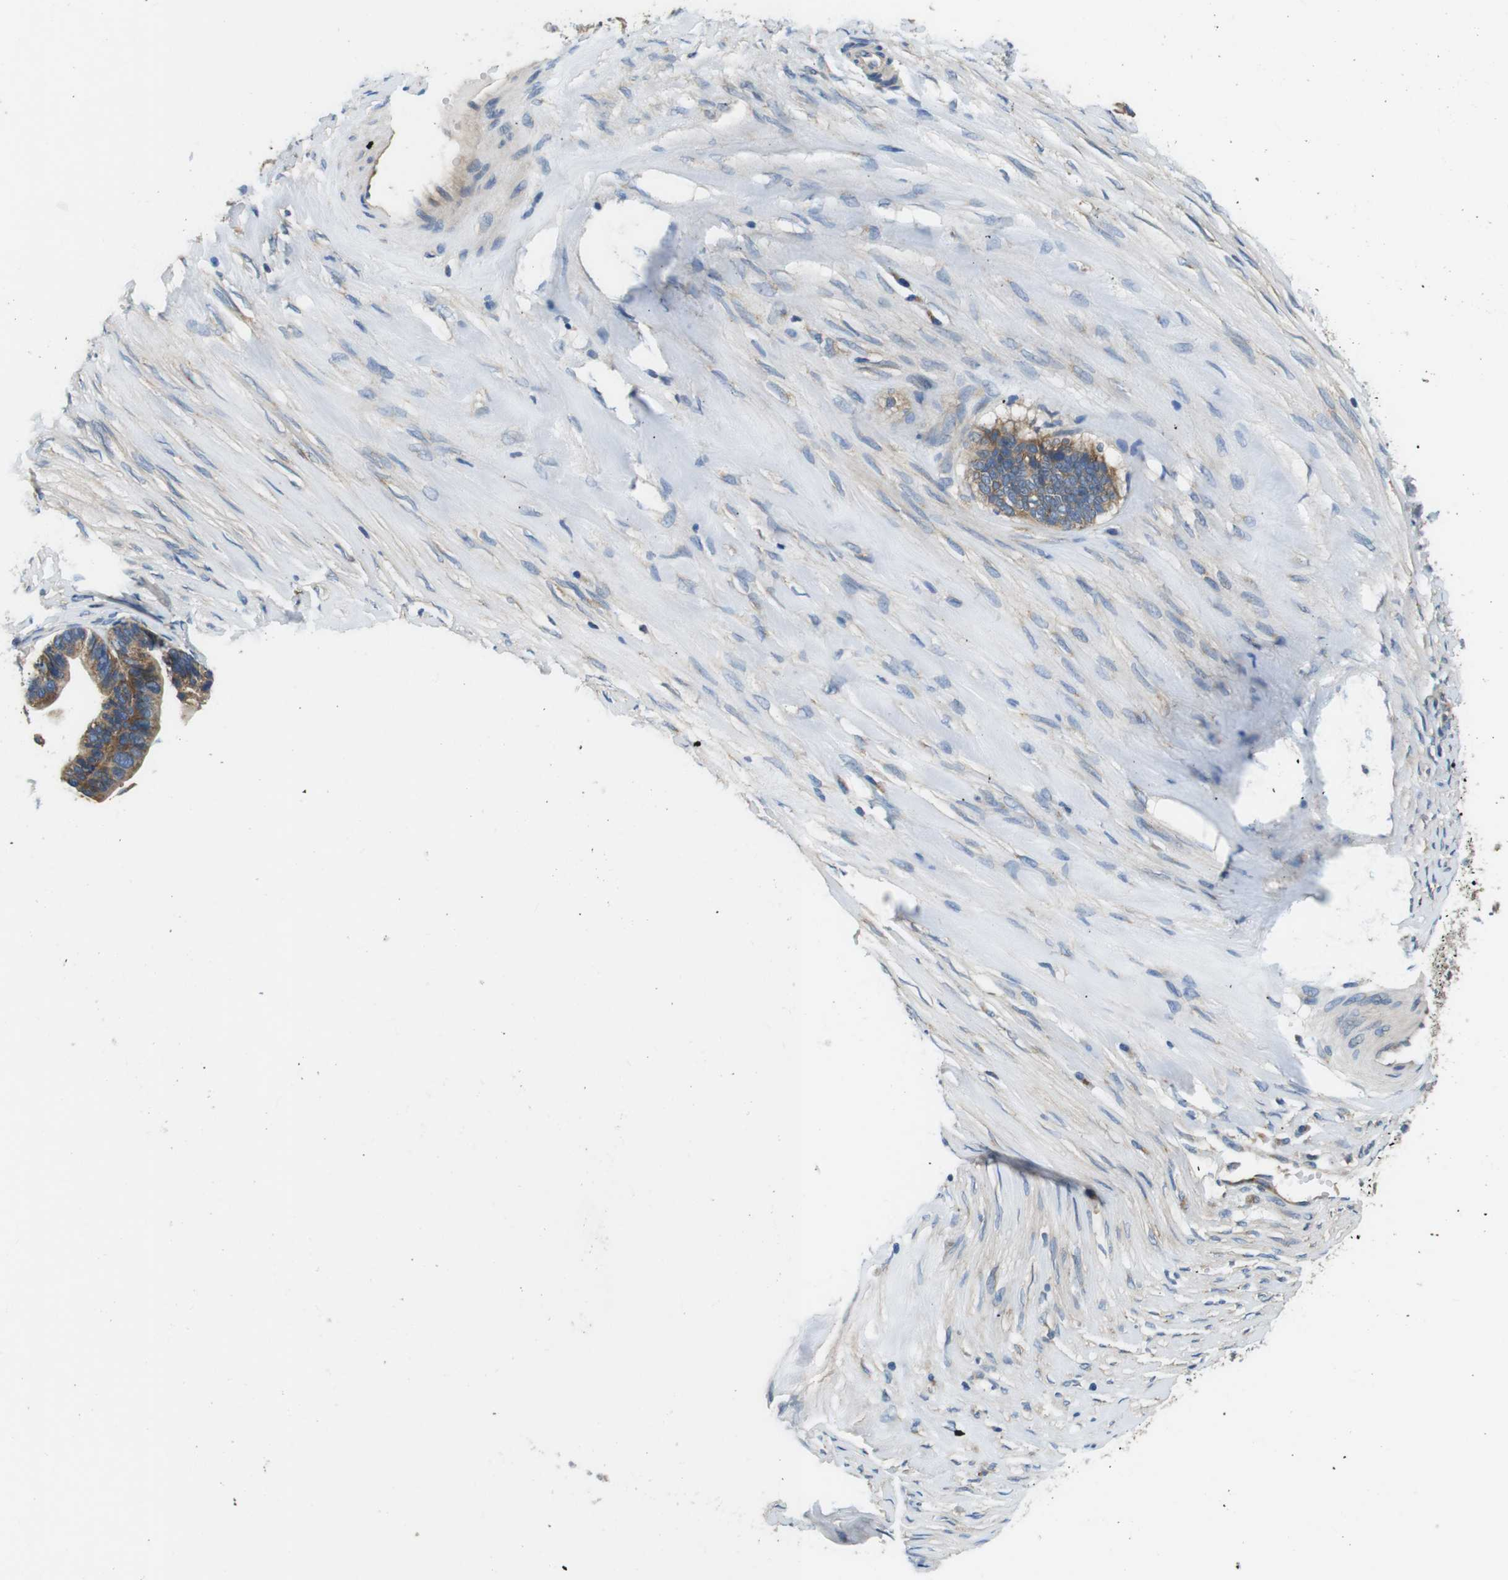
{"staining": {"intensity": "moderate", "quantity": ">75%", "location": "cytoplasmic/membranous"}, "tissue": "ovarian cancer", "cell_type": "Tumor cells", "image_type": "cancer", "snomed": [{"axis": "morphology", "description": "Cystadenocarcinoma, serous, NOS"}, {"axis": "topography", "description": "Ovary"}], "caption": "Moderate cytoplasmic/membranous staining for a protein is appreciated in approximately >75% of tumor cells of ovarian cancer using IHC.", "gene": "DENND4C", "patient": {"sex": "female", "age": 56}}